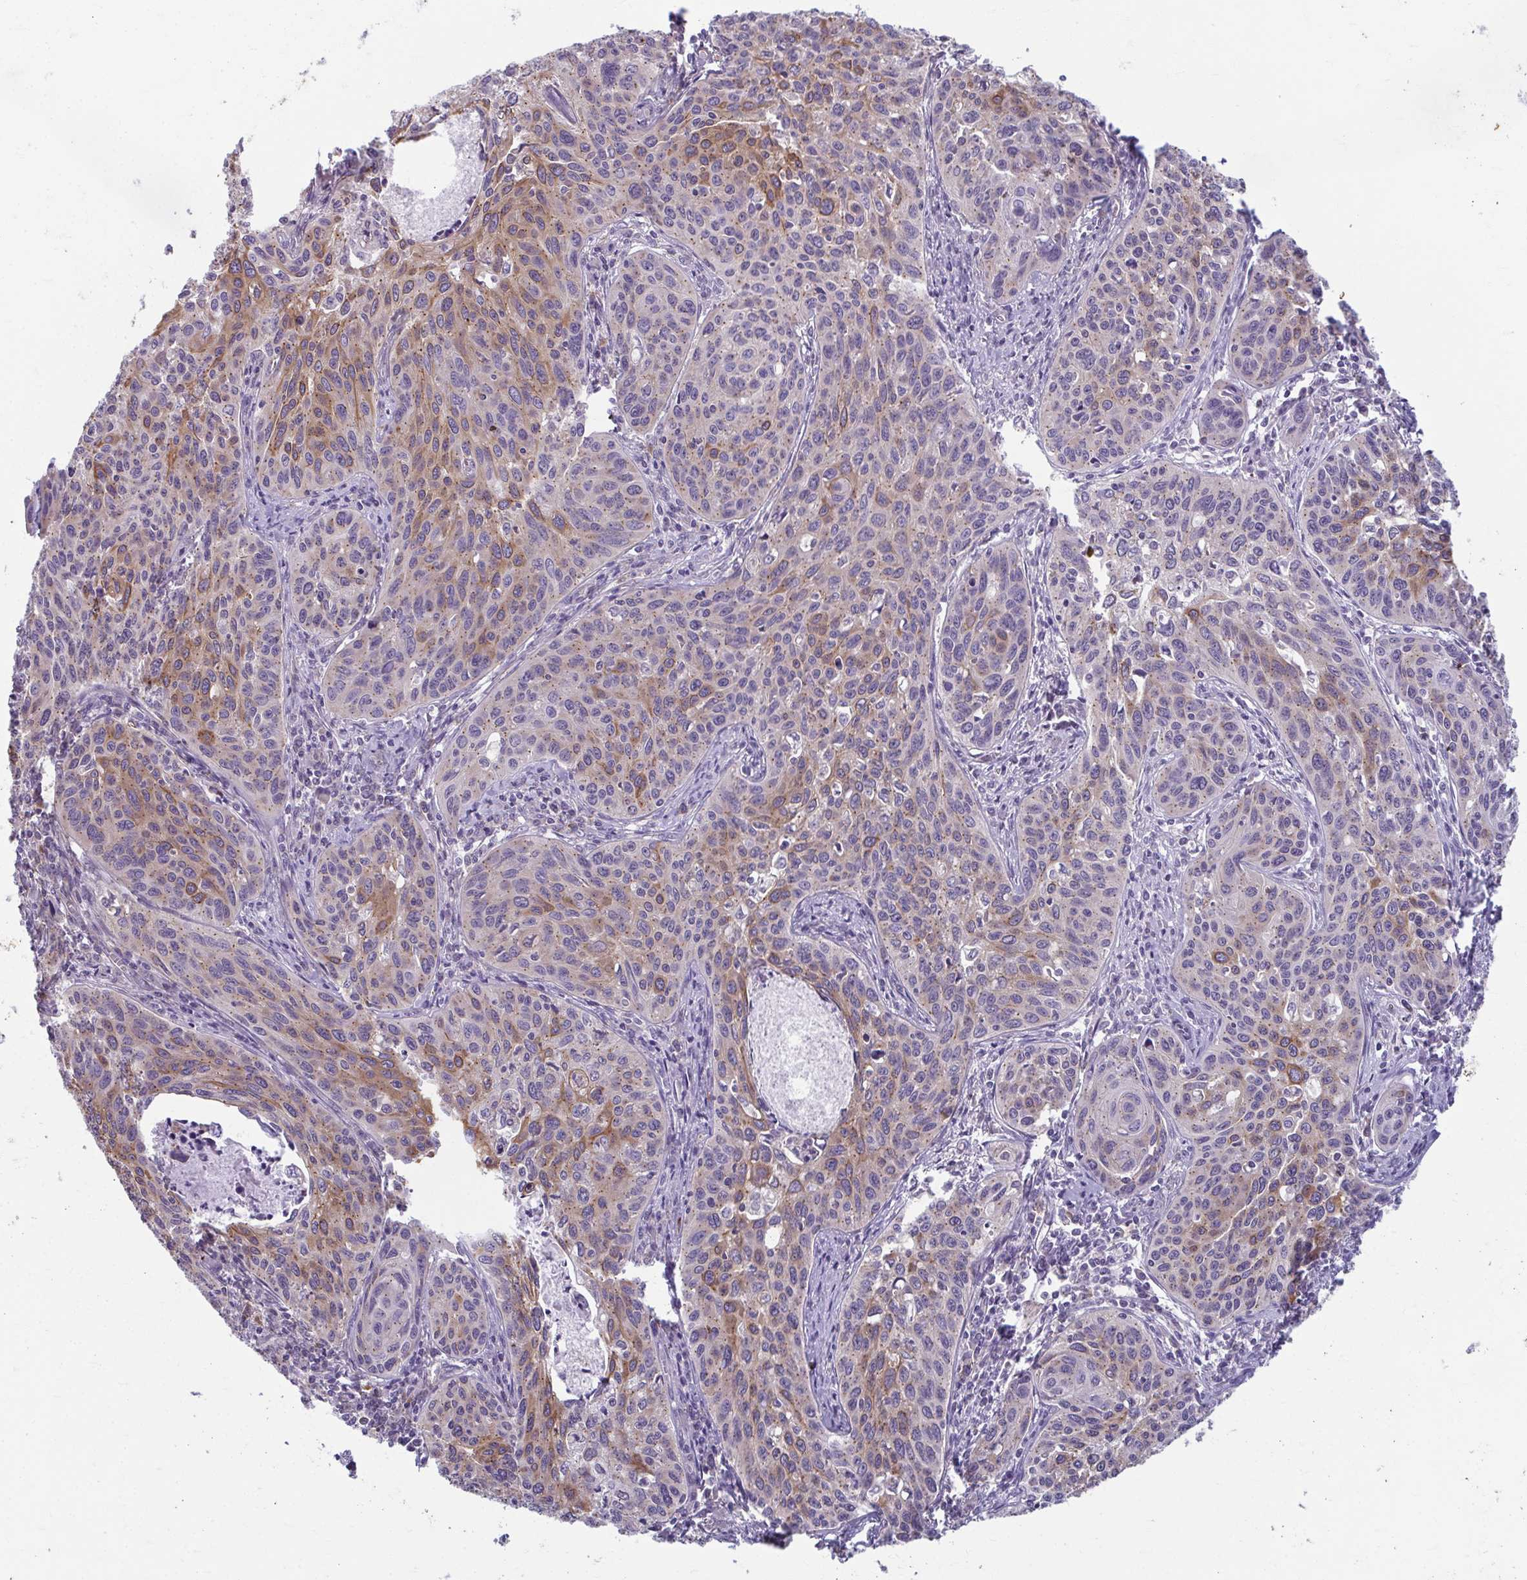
{"staining": {"intensity": "moderate", "quantity": "25%-75%", "location": "cytoplasmic/membranous"}, "tissue": "cervical cancer", "cell_type": "Tumor cells", "image_type": "cancer", "snomed": [{"axis": "morphology", "description": "Squamous cell carcinoma, NOS"}, {"axis": "topography", "description": "Cervix"}], "caption": "Cervical cancer (squamous cell carcinoma) stained with a brown dye demonstrates moderate cytoplasmic/membranous positive positivity in approximately 25%-75% of tumor cells.", "gene": "TMEM108", "patient": {"sex": "female", "age": 31}}